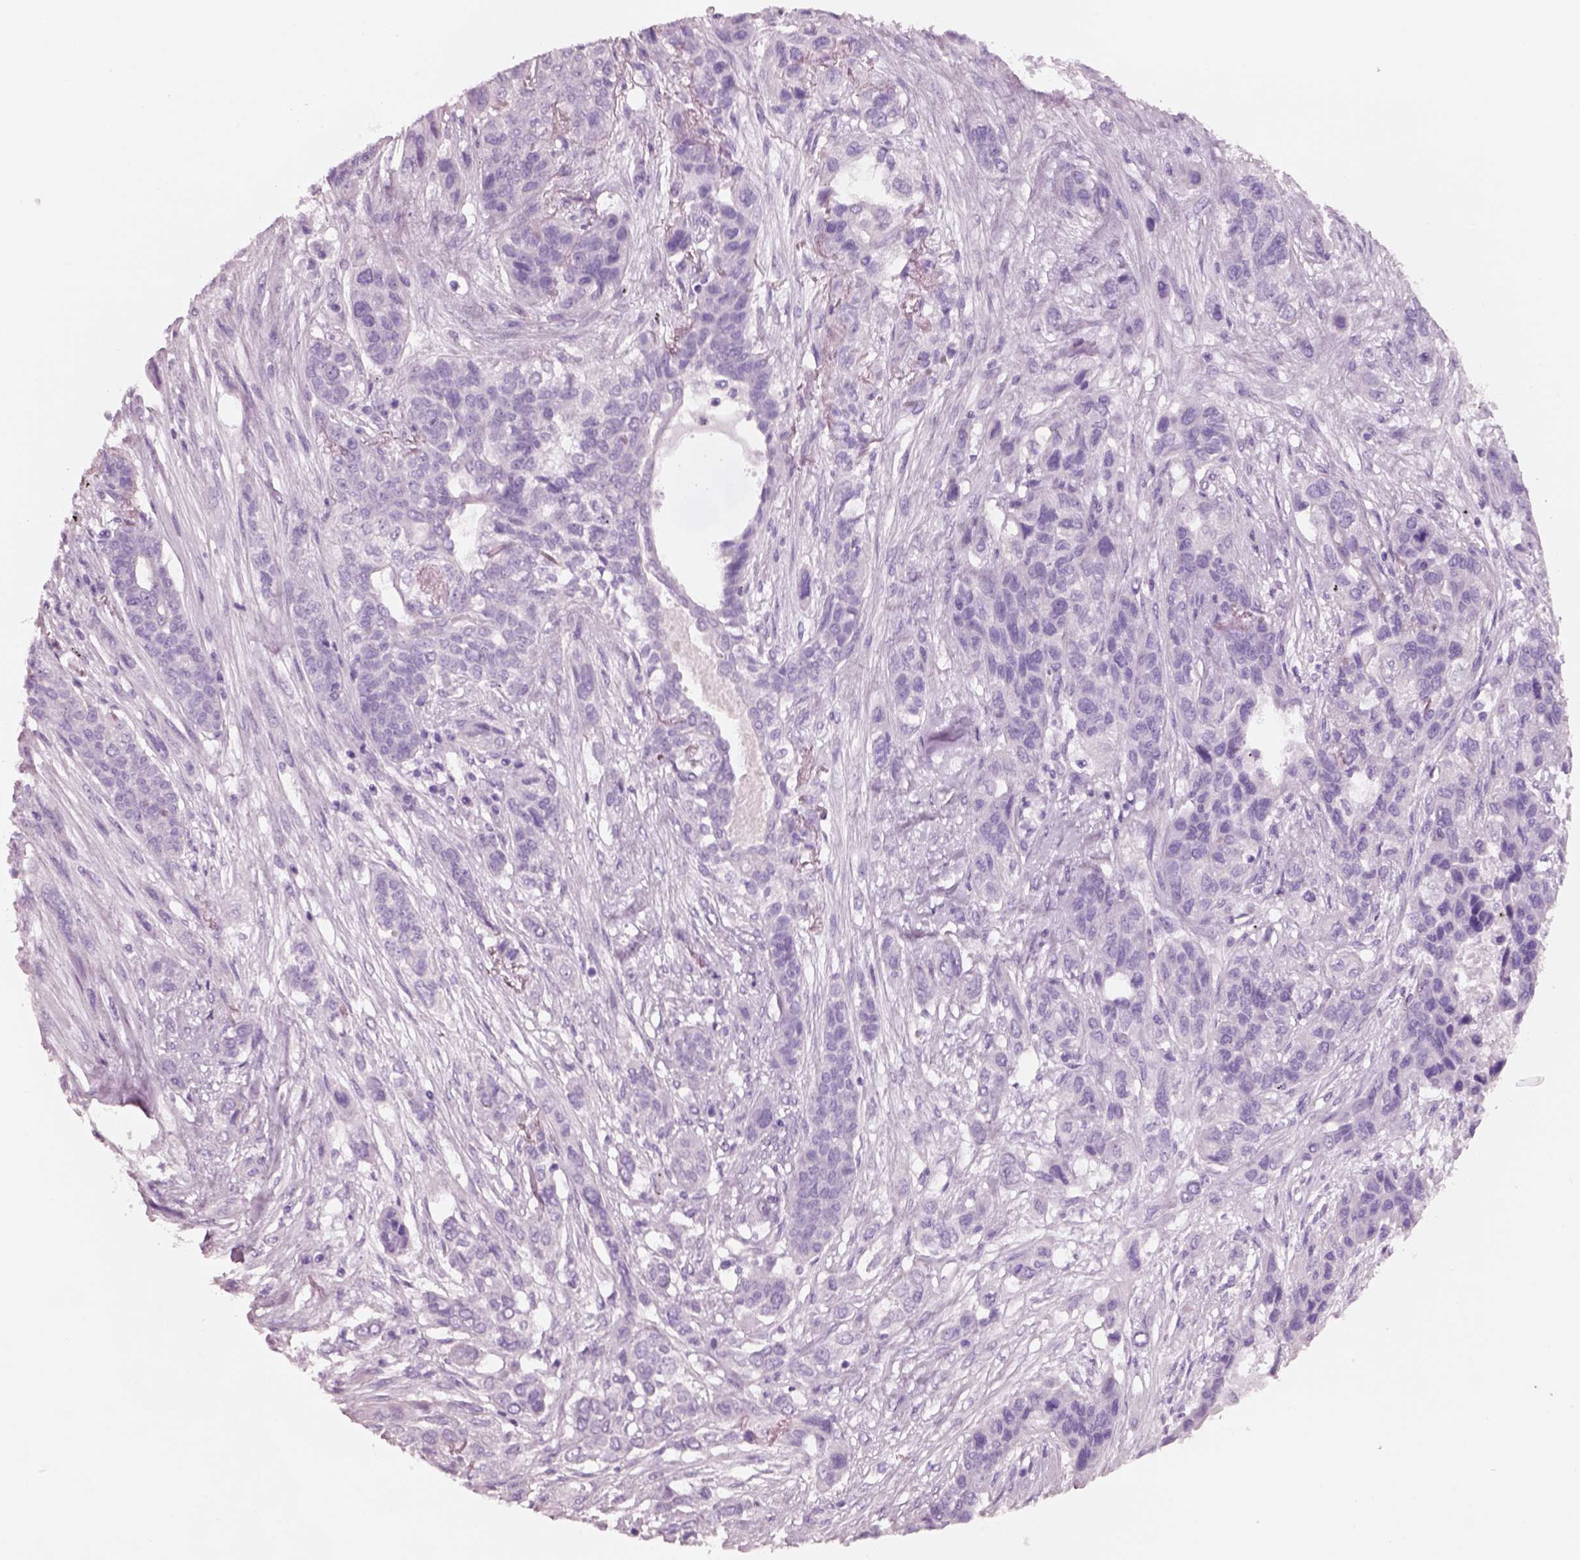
{"staining": {"intensity": "negative", "quantity": "none", "location": "none"}, "tissue": "lung cancer", "cell_type": "Tumor cells", "image_type": "cancer", "snomed": [{"axis": "morphology", "description": "Squamous cell carcinoma, NOS"}, {"axis": "topography", "description": "Lung"}], "caption": "A micrograph of lung squamous cell carcinoma stained for a protein exhibits no brown staining in tumor cells.", "gene": "PNOC", "patient": {"sex": "female", "age": 70}}